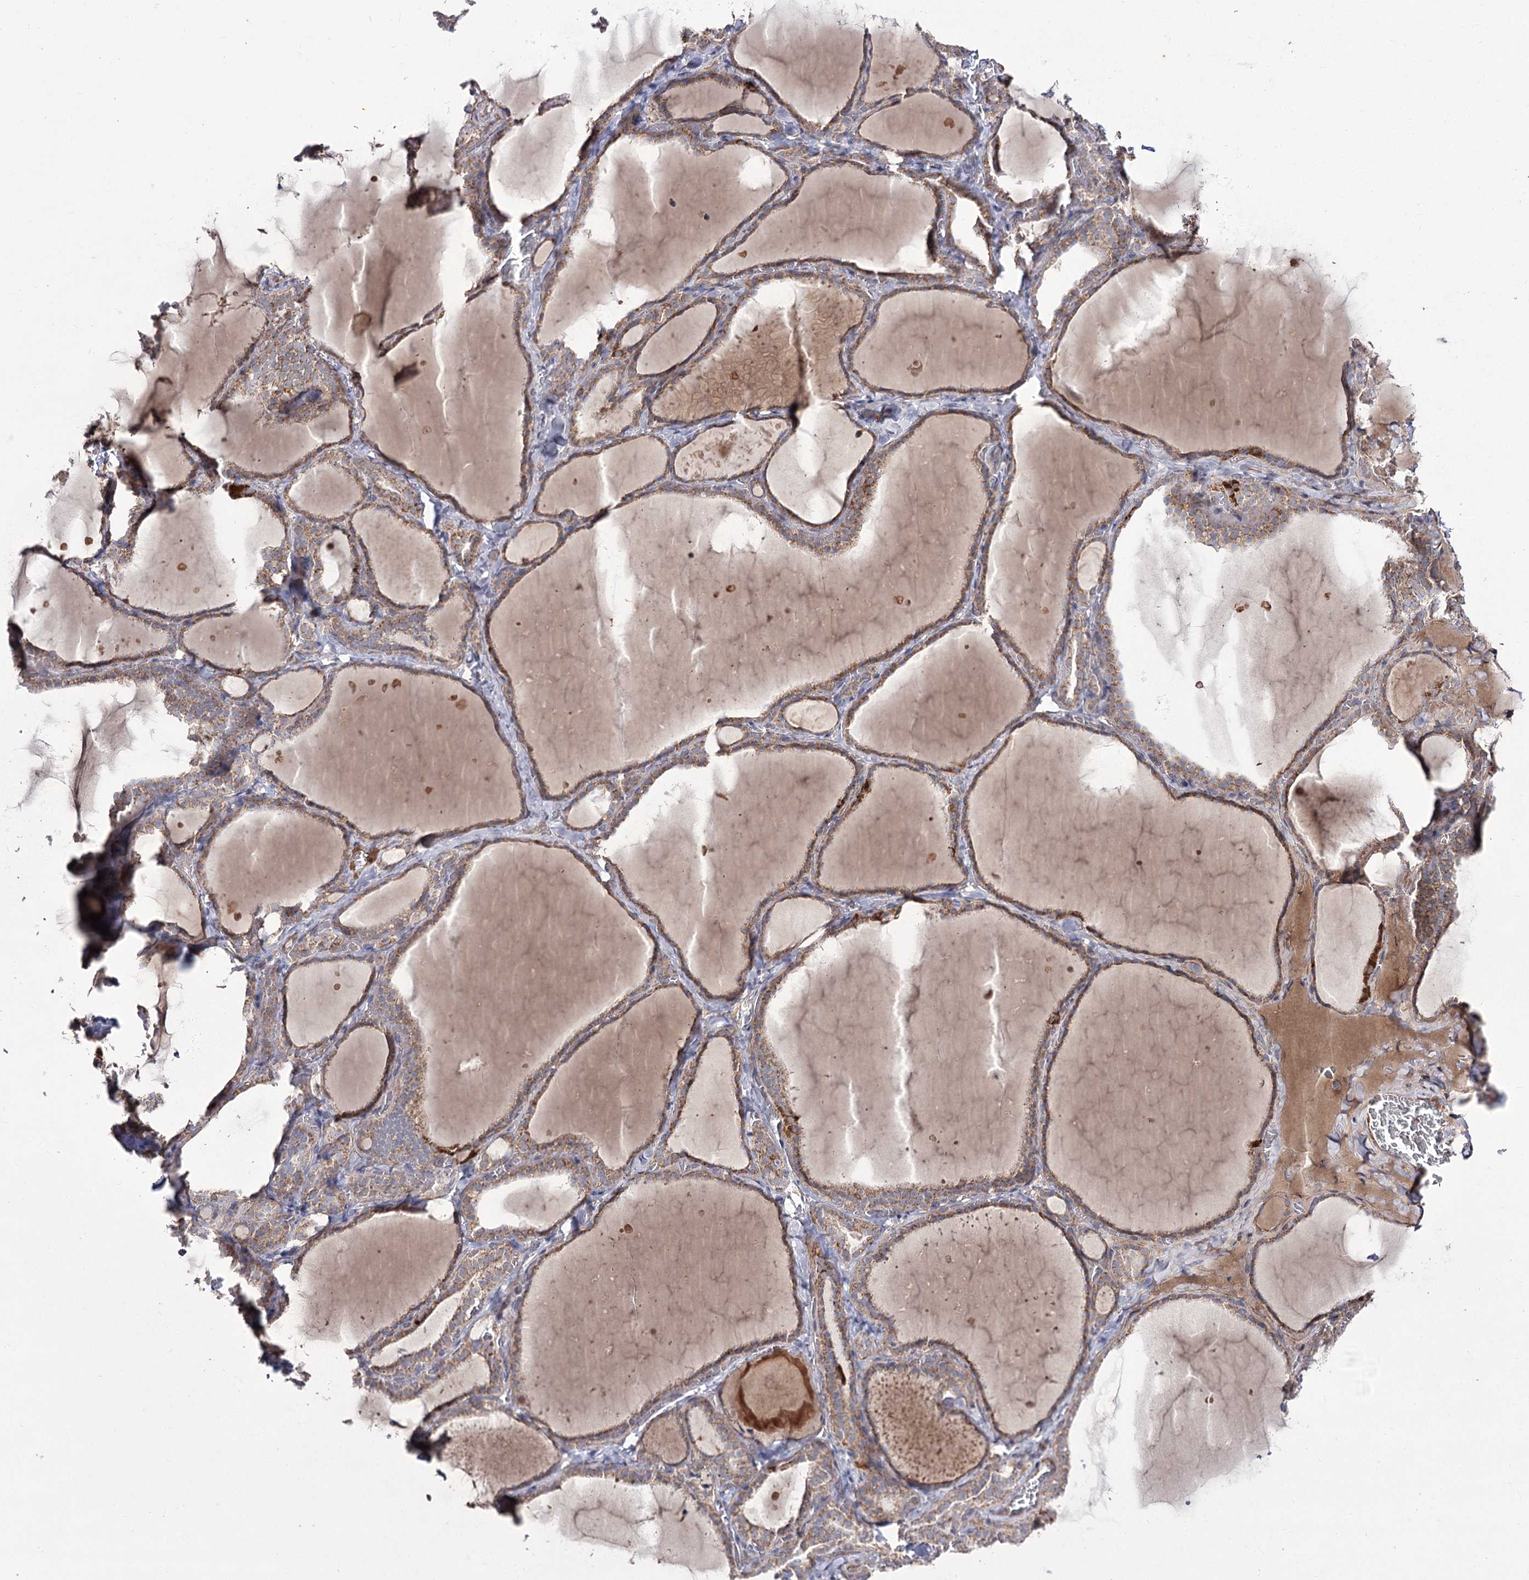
{"staining": {"intensity": "moderate", "quantity": ">75%", "location": "cytoplasmic/membranous"}, "tissue": "thyroid gland", "cell_type": "Glandular cells", "image_type": "normal", "snomed": [{"axis": "morphology", "description": "Normal tissue, NOS"}, {"axis": "topography", "description": "Thyroid gland"}], "caption": "Immunohistochemical staining of benign human thyroid gland demonstrates medium levels of moderate cytoplasmic/membranous staining in approximately >75% of glandular cells.", "gene": "NADK2", "patient": {"sex": "female", "age": 22}}